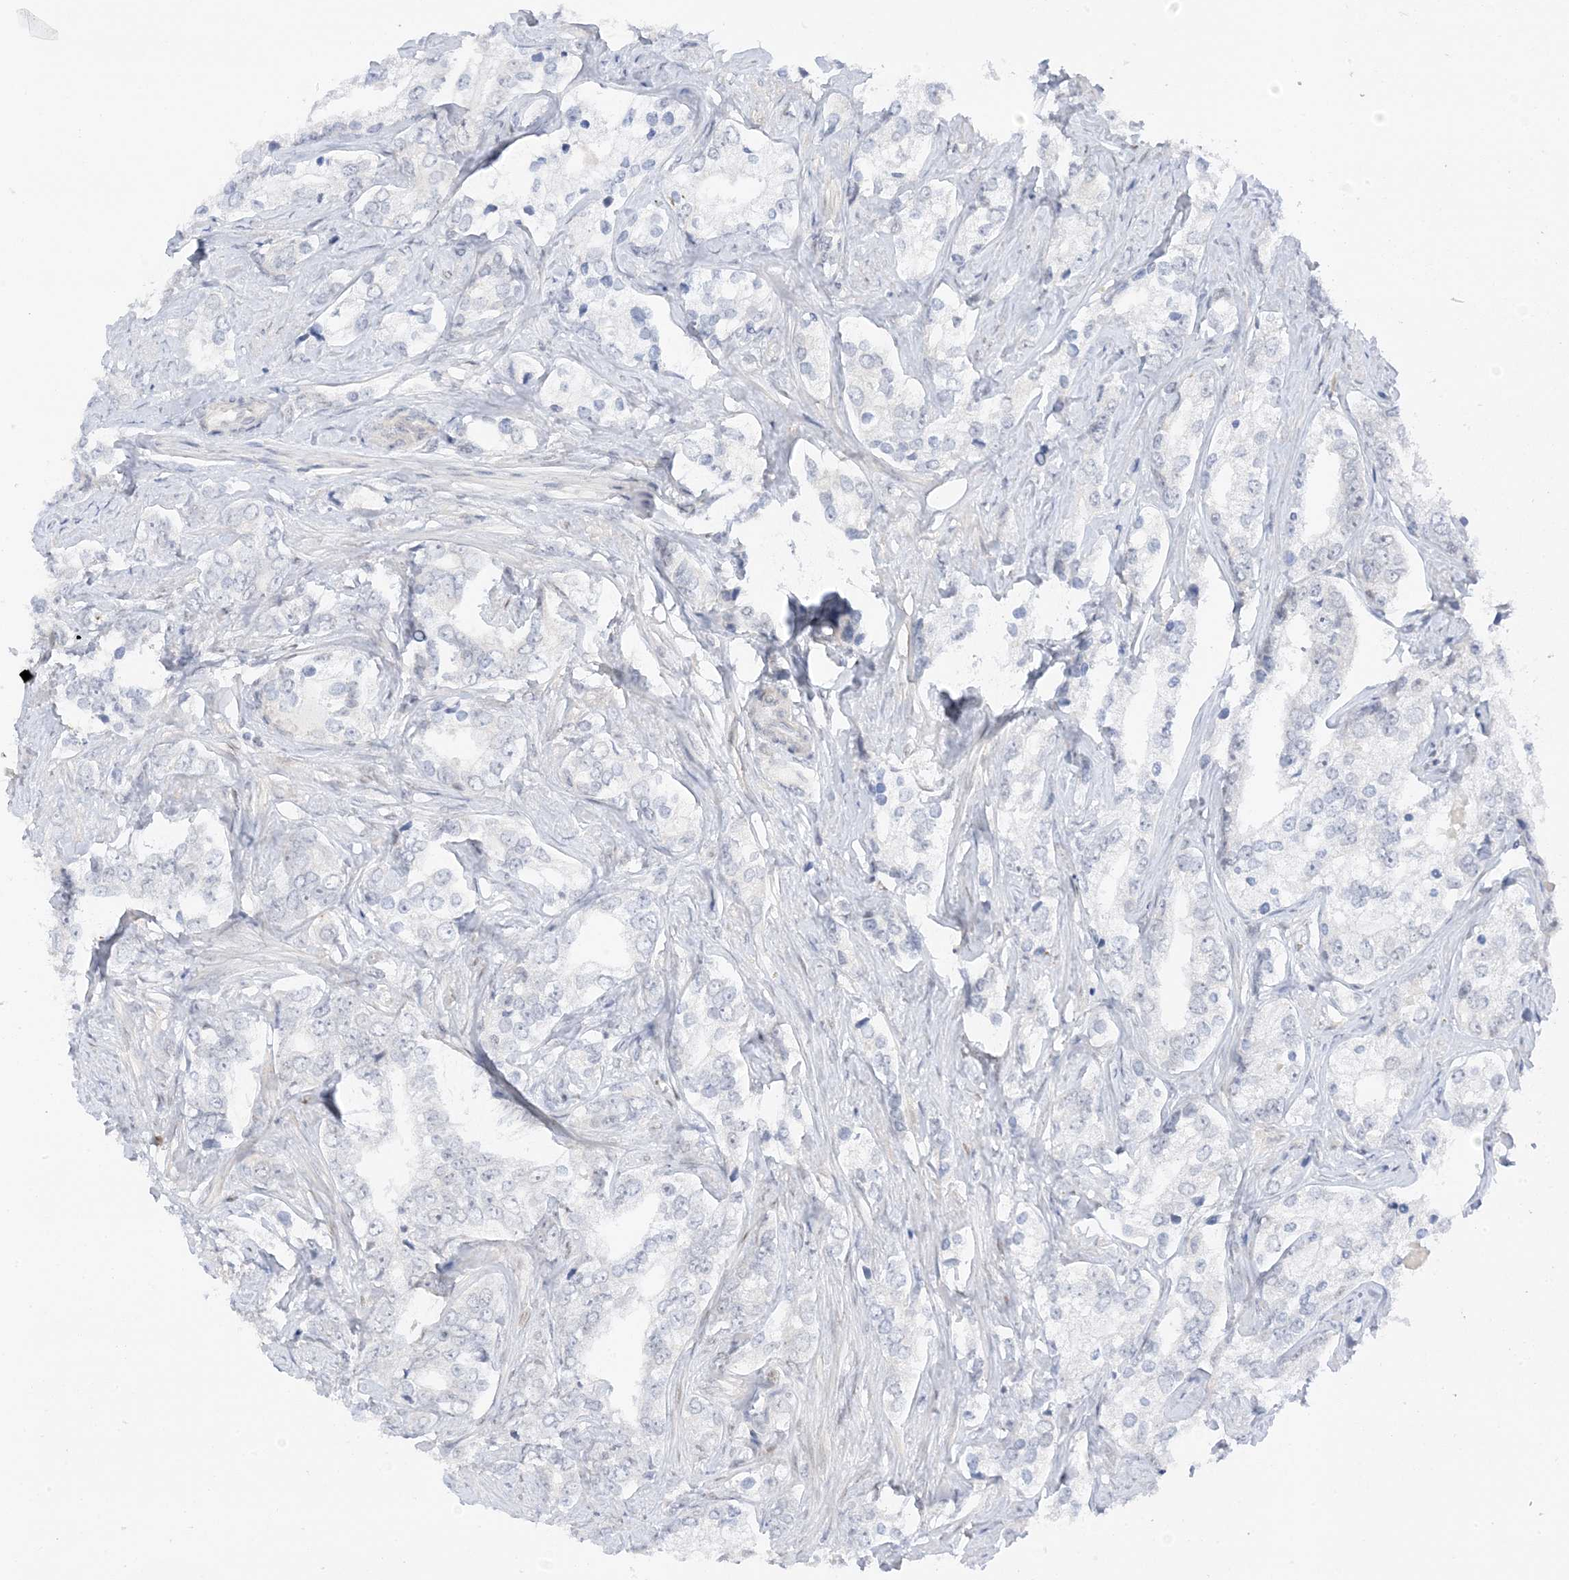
{"staining": {"intensity": "negative", "quantity": "none", "location": "none"}, "tissue": "prostate cancer", "cell_type": "Tumor cells", "image_type": "cancer", "snomed": [{"axis": "morphology", "description": "Adenocarcinoma, High grade"}, {"axis": "topography", "description": "Prostate"}], "caption": "Tumor cells show no significant protein positivity in prostate cancer. (DAB immunohistochemistry (IHC) visualized using brightfield microscopy, high magnification).", "gene": "MSL3", "patient": {"sex": "male", "age": 66}}